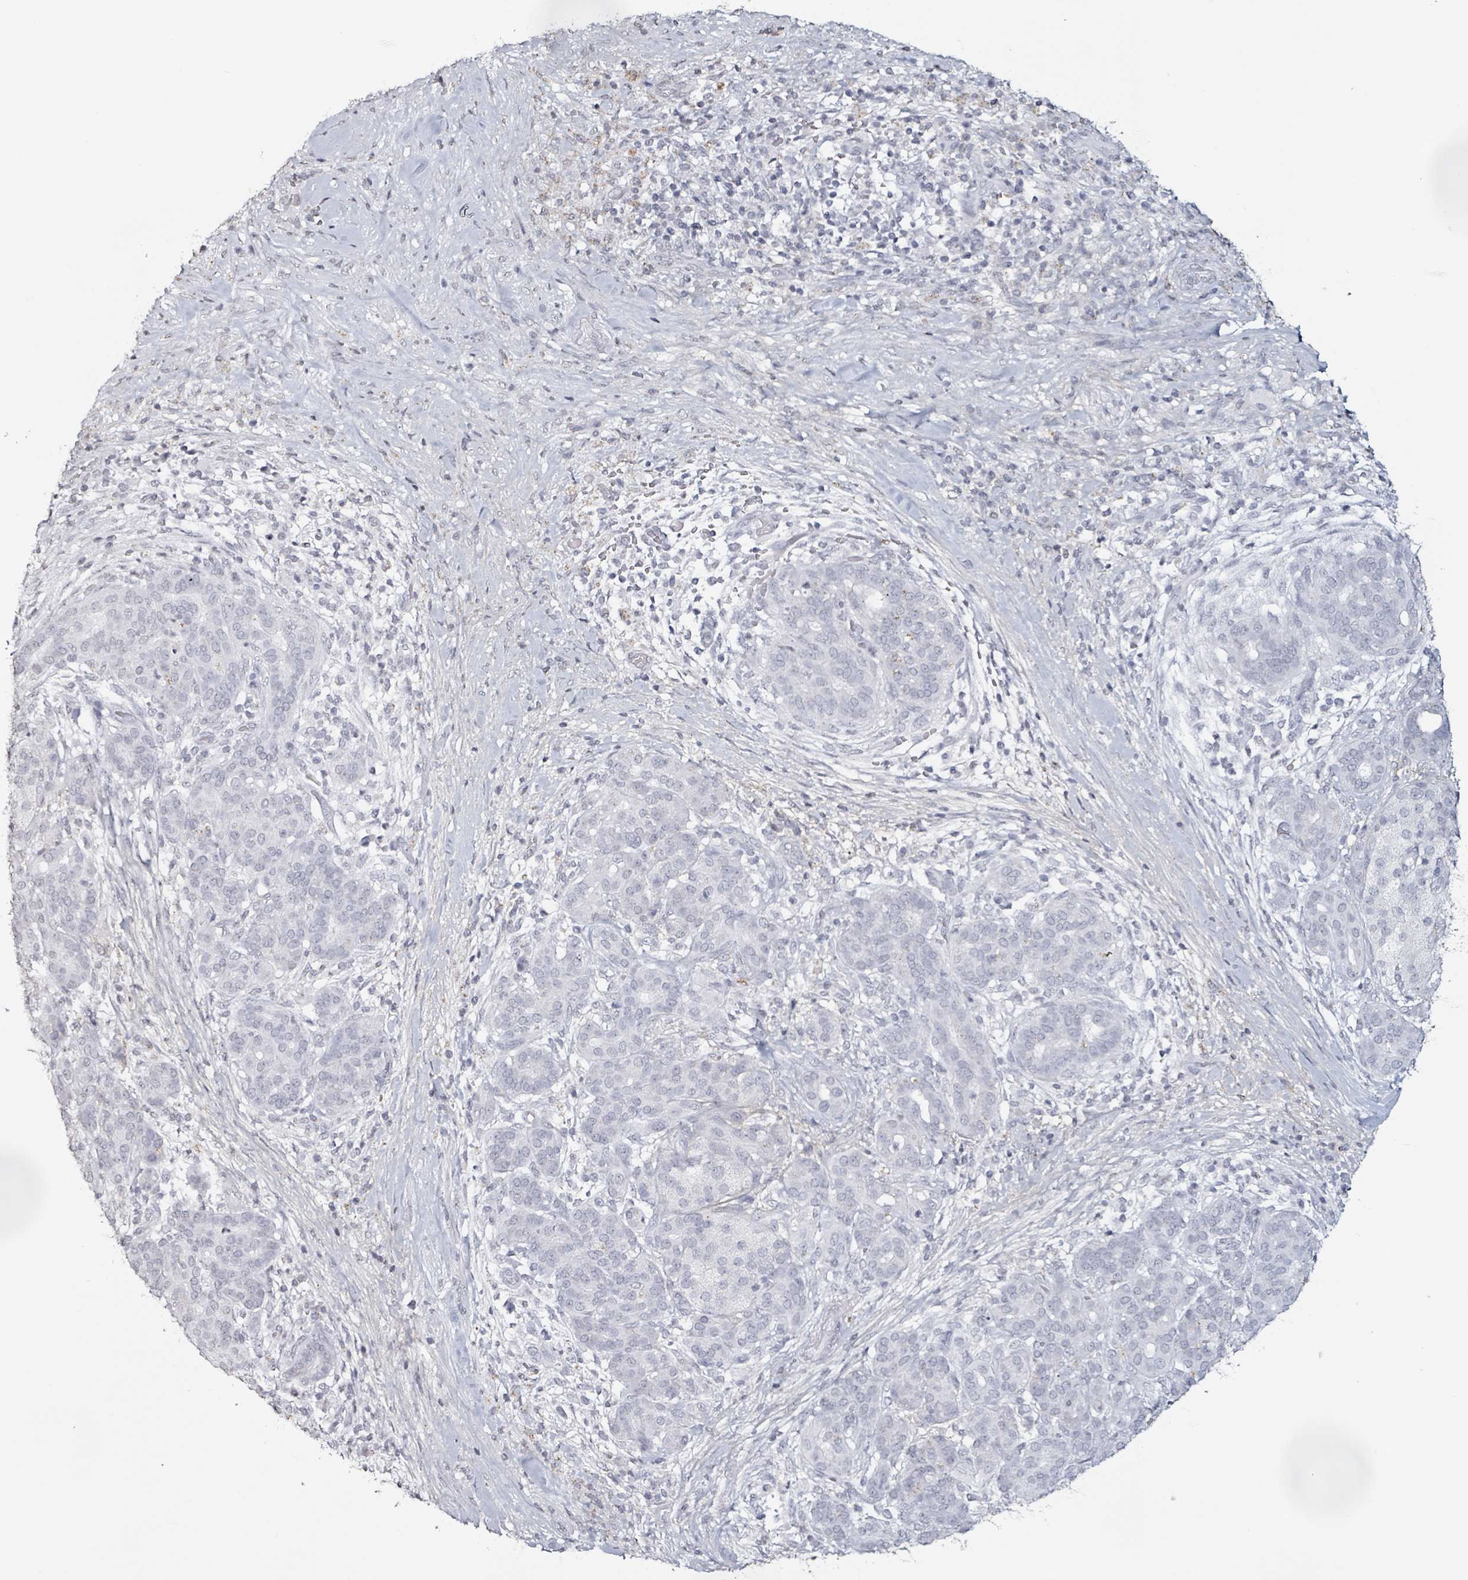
{"staining": {"intensity": "negative", "quantity": "none", "location": "none"}, "tissue": "pancreatic cancer", "cell_type": "Tumor cells", "image_type": "cancer", "snomed": [{"axis": "morphology", "description": "Adenocarcinoma, NOS"}, {"axis": "topography", "description": "Pancreas"}], "caption": "A histopathology image of human pancreatic adenocarcinoma is negative for staining in tumor cells.", "gene": "CA9", "patient": {"sex": "male", "age": 44}}